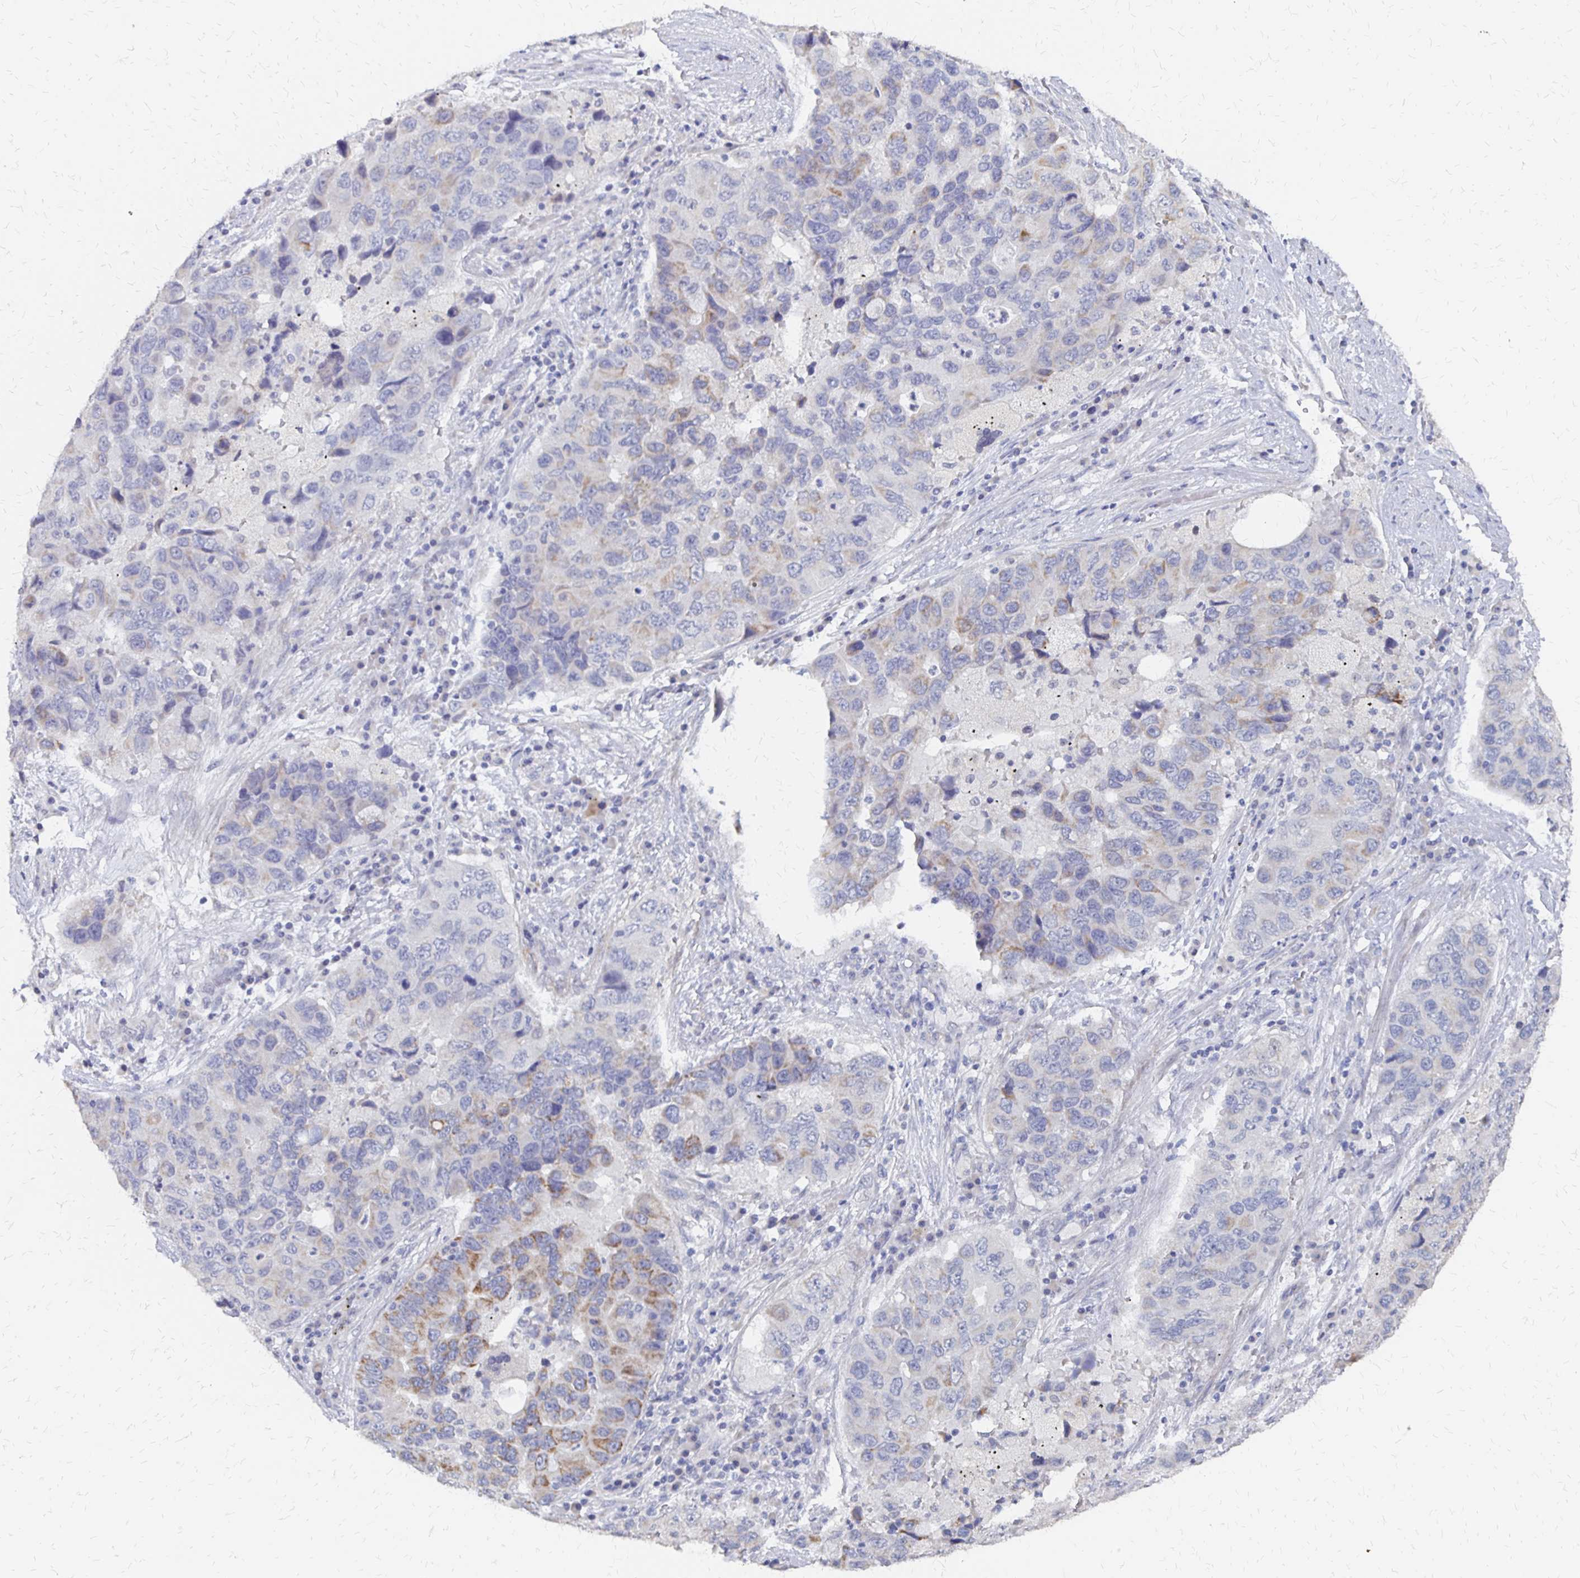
{"staining": {"intensity": "strong", "quantity": "<25%", "location": "cytoplasmic/membranous"}, "tissue": "lung cancer", "cell_type": "Tumor cells", "image_type": "cancer", "snomed": [{"axis": "morphology", "description": "Adenocarcinoma, NOS"}, {"axis": "morphology", "description": "Adenocarcinoma, metastatic, NOS"}, {"axis": "topography", "description": "Lymph node"}, {"axis": "topography", "description": "Lung"}], "caption": "High-power microscopy captured an IHC histopathology image of adenocarcinoma (lung), revealing strong cytoplasmic/membranous positivity in approximately <25% of tumor cells.", "gene": "ATOSB", "patient": {"sex": "female", "age": 54}}